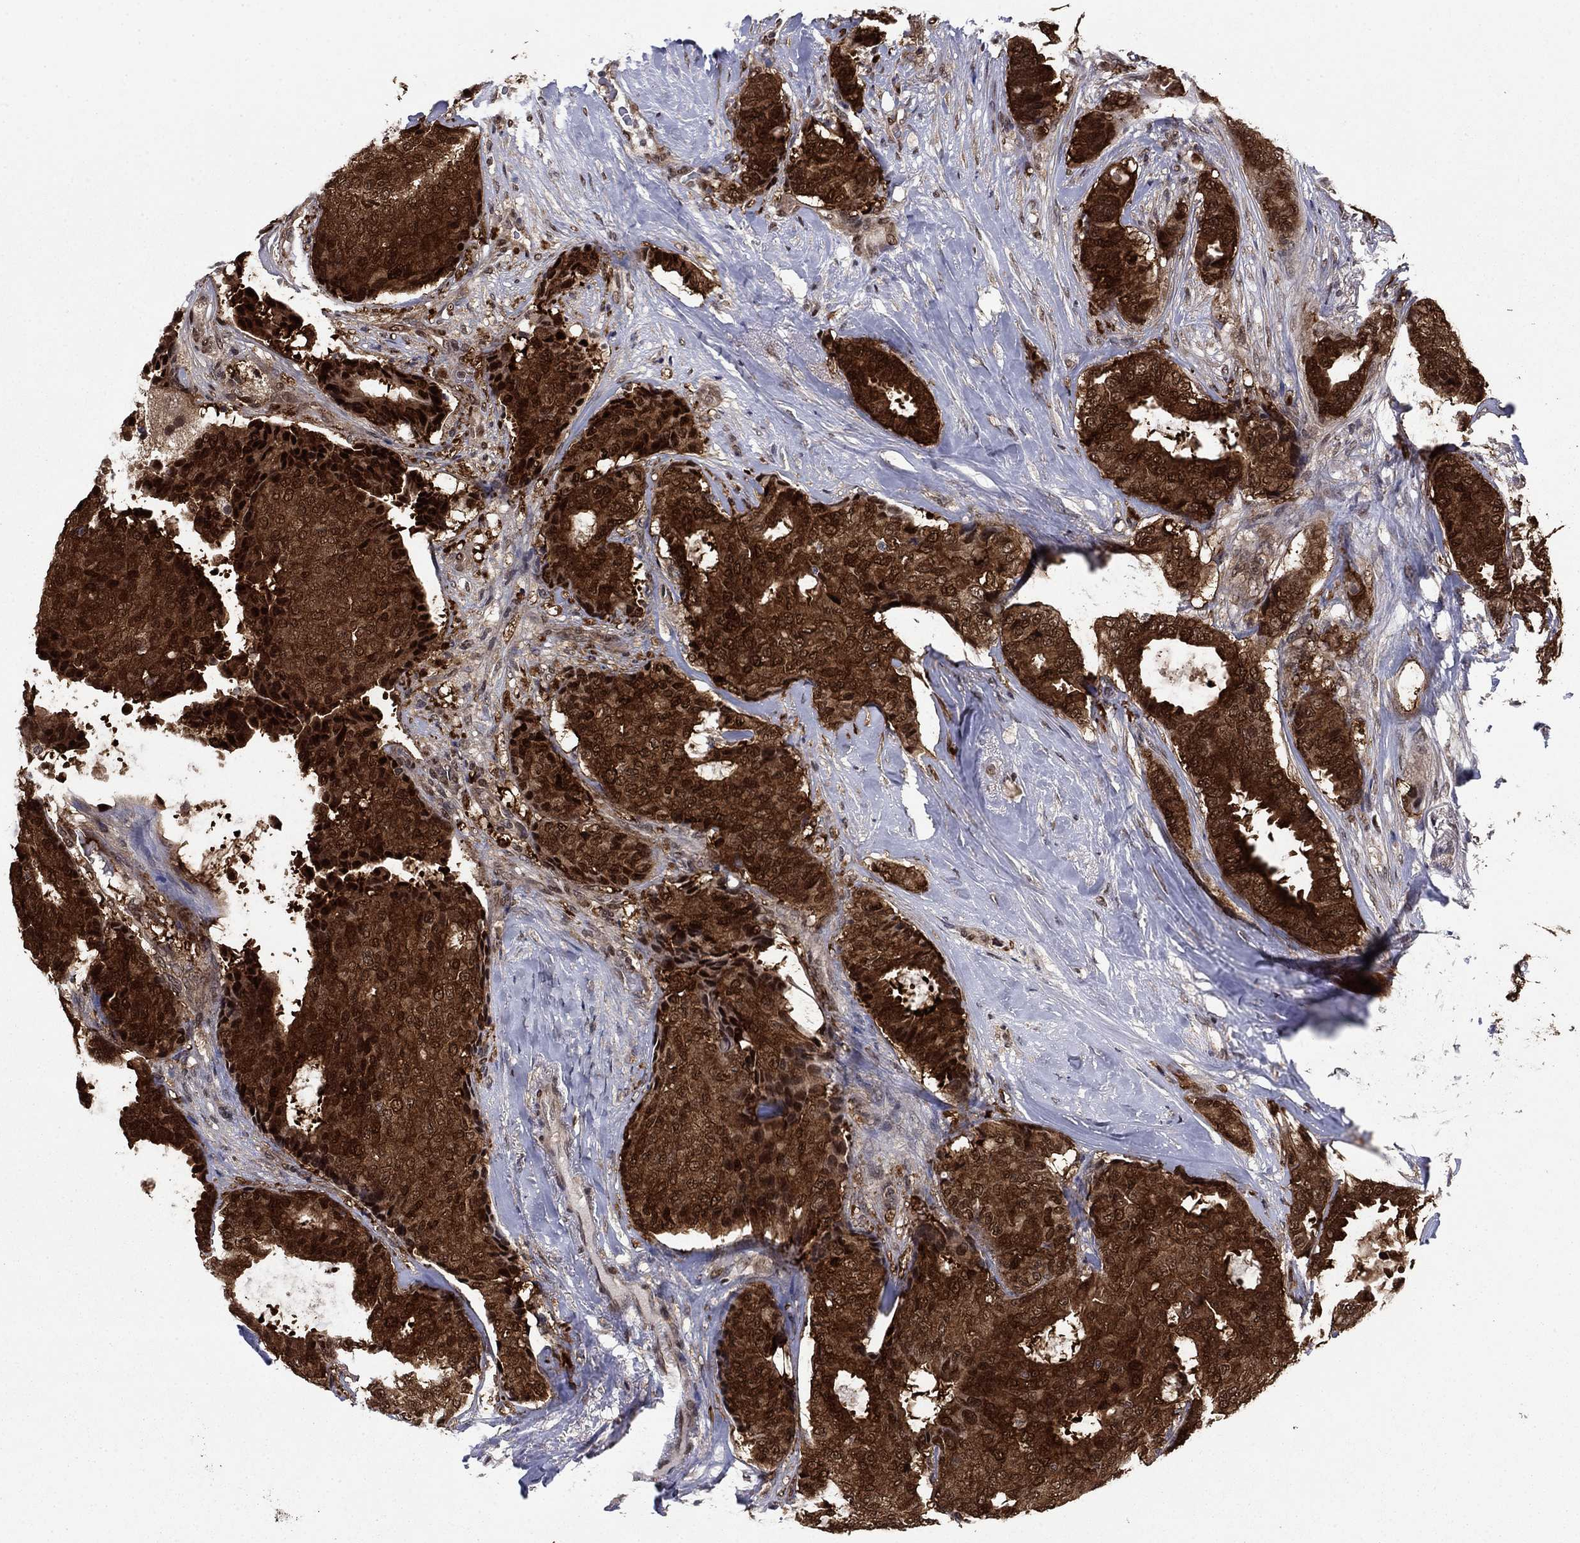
{"staining": {"intensity": "strong", "quantity": ">75%", "location": "cytoplasmic/membranous,nuclear"}, "tissue": "breast cancer", "cell_type": "Tumor cells", "image_type": "cancer", "snomed": [{"axis": "morphology", "description": "Duct carcinoma"}, {"axis": "topography", "description": "Breast"}], "caption": "Human breast cancer (invasive ductal carcinoma) stained with a protein marker exhibits strong staining in tumor cells.", "gene": "FKBP4", "patient": {"sex": "female", "age": 75}}